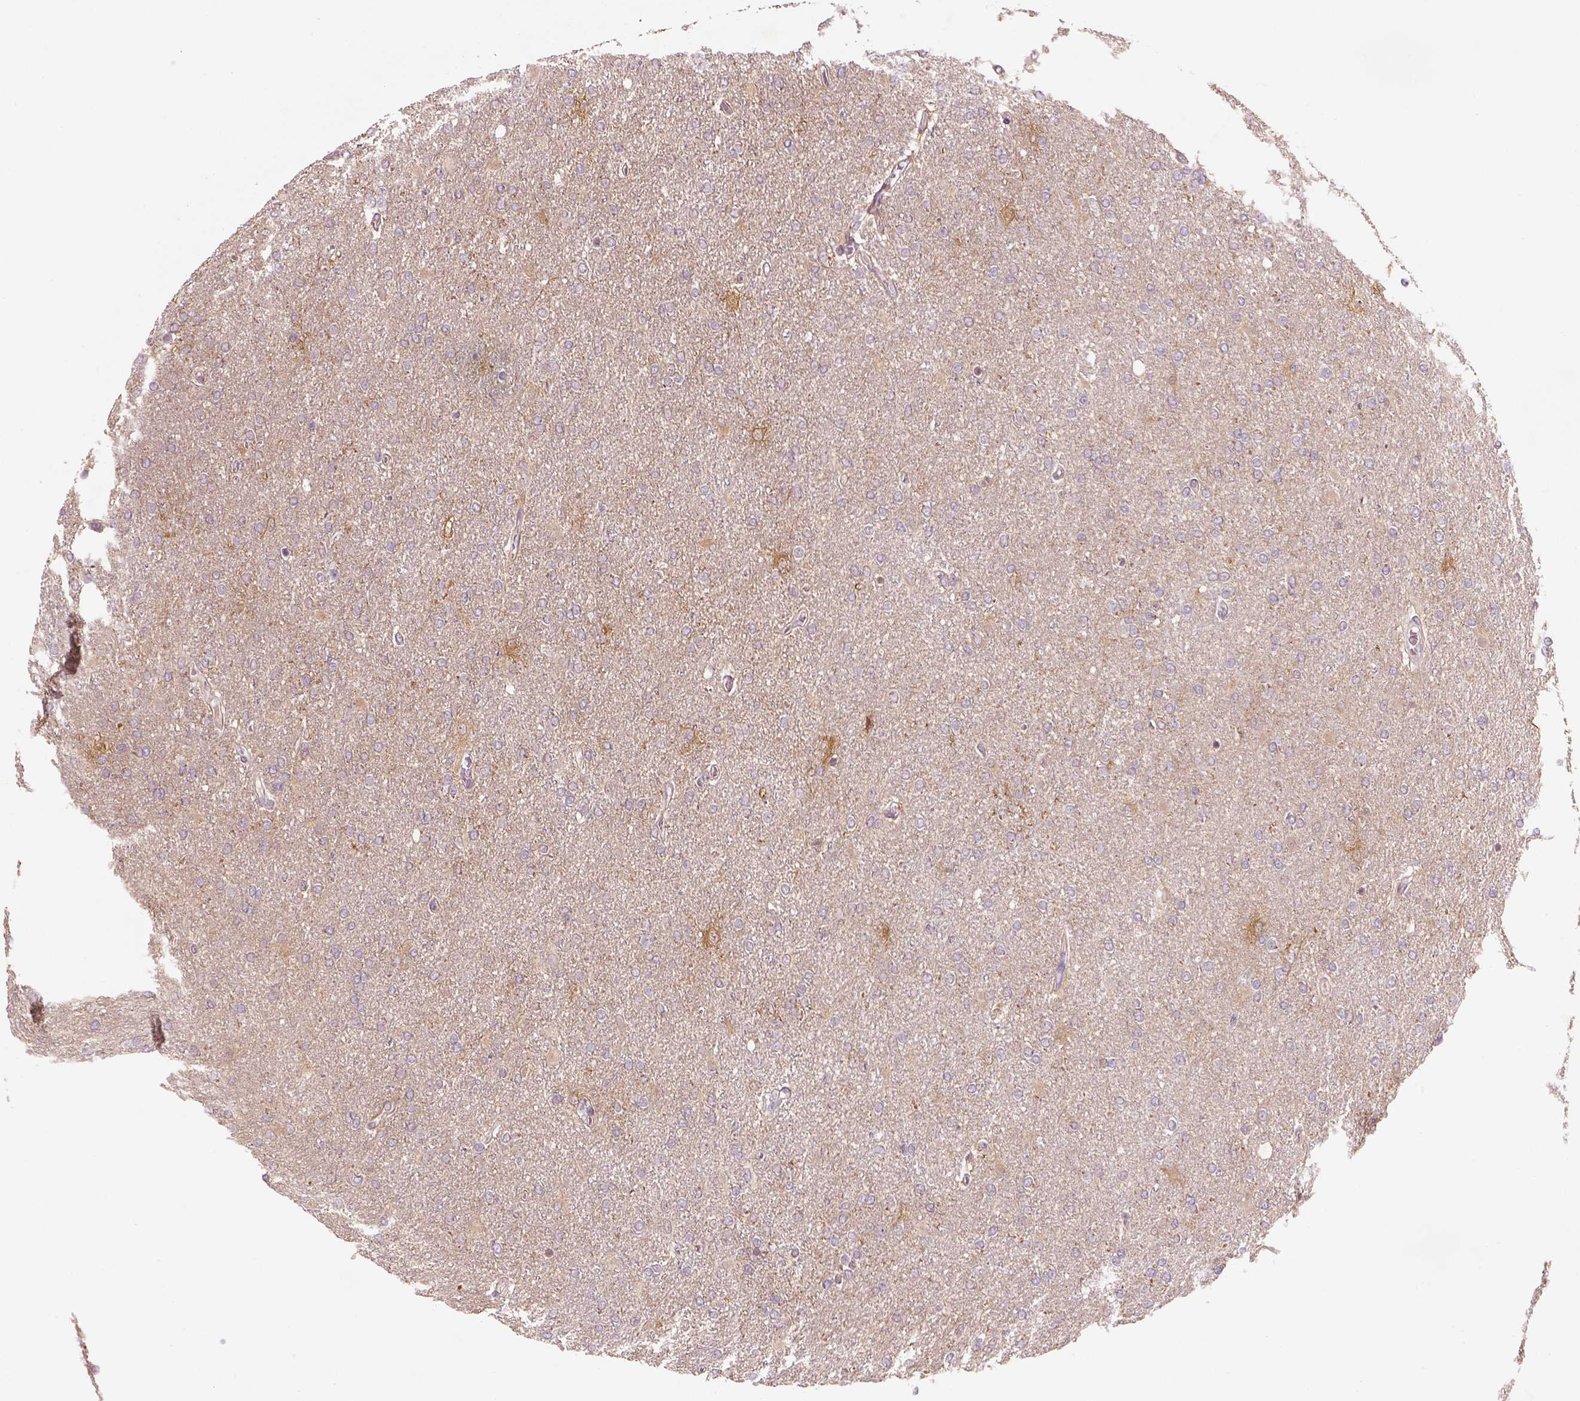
{"staining": {"intensity": "weak", "quantity": "<25%", "location": "cytoplasmic/membranous"}, "tissue": "glioma", "cell_type": "Tumor cells", "image_type": "cancer", "snomed": [{"axis": "morphology", "description": "Glioma, malignant, High grade"}, {"axis": "topography", "description": "Cerebral cortex"}], "caption": "Immunohistochemical staining of glioma shows no significant staining in tumor cells. (DAB immunohistochemistry (IHC) visualized using brightfield microscopy, high magnification).", "gene": "GDNF", "patient": {"sex": "male", "age": 70}}